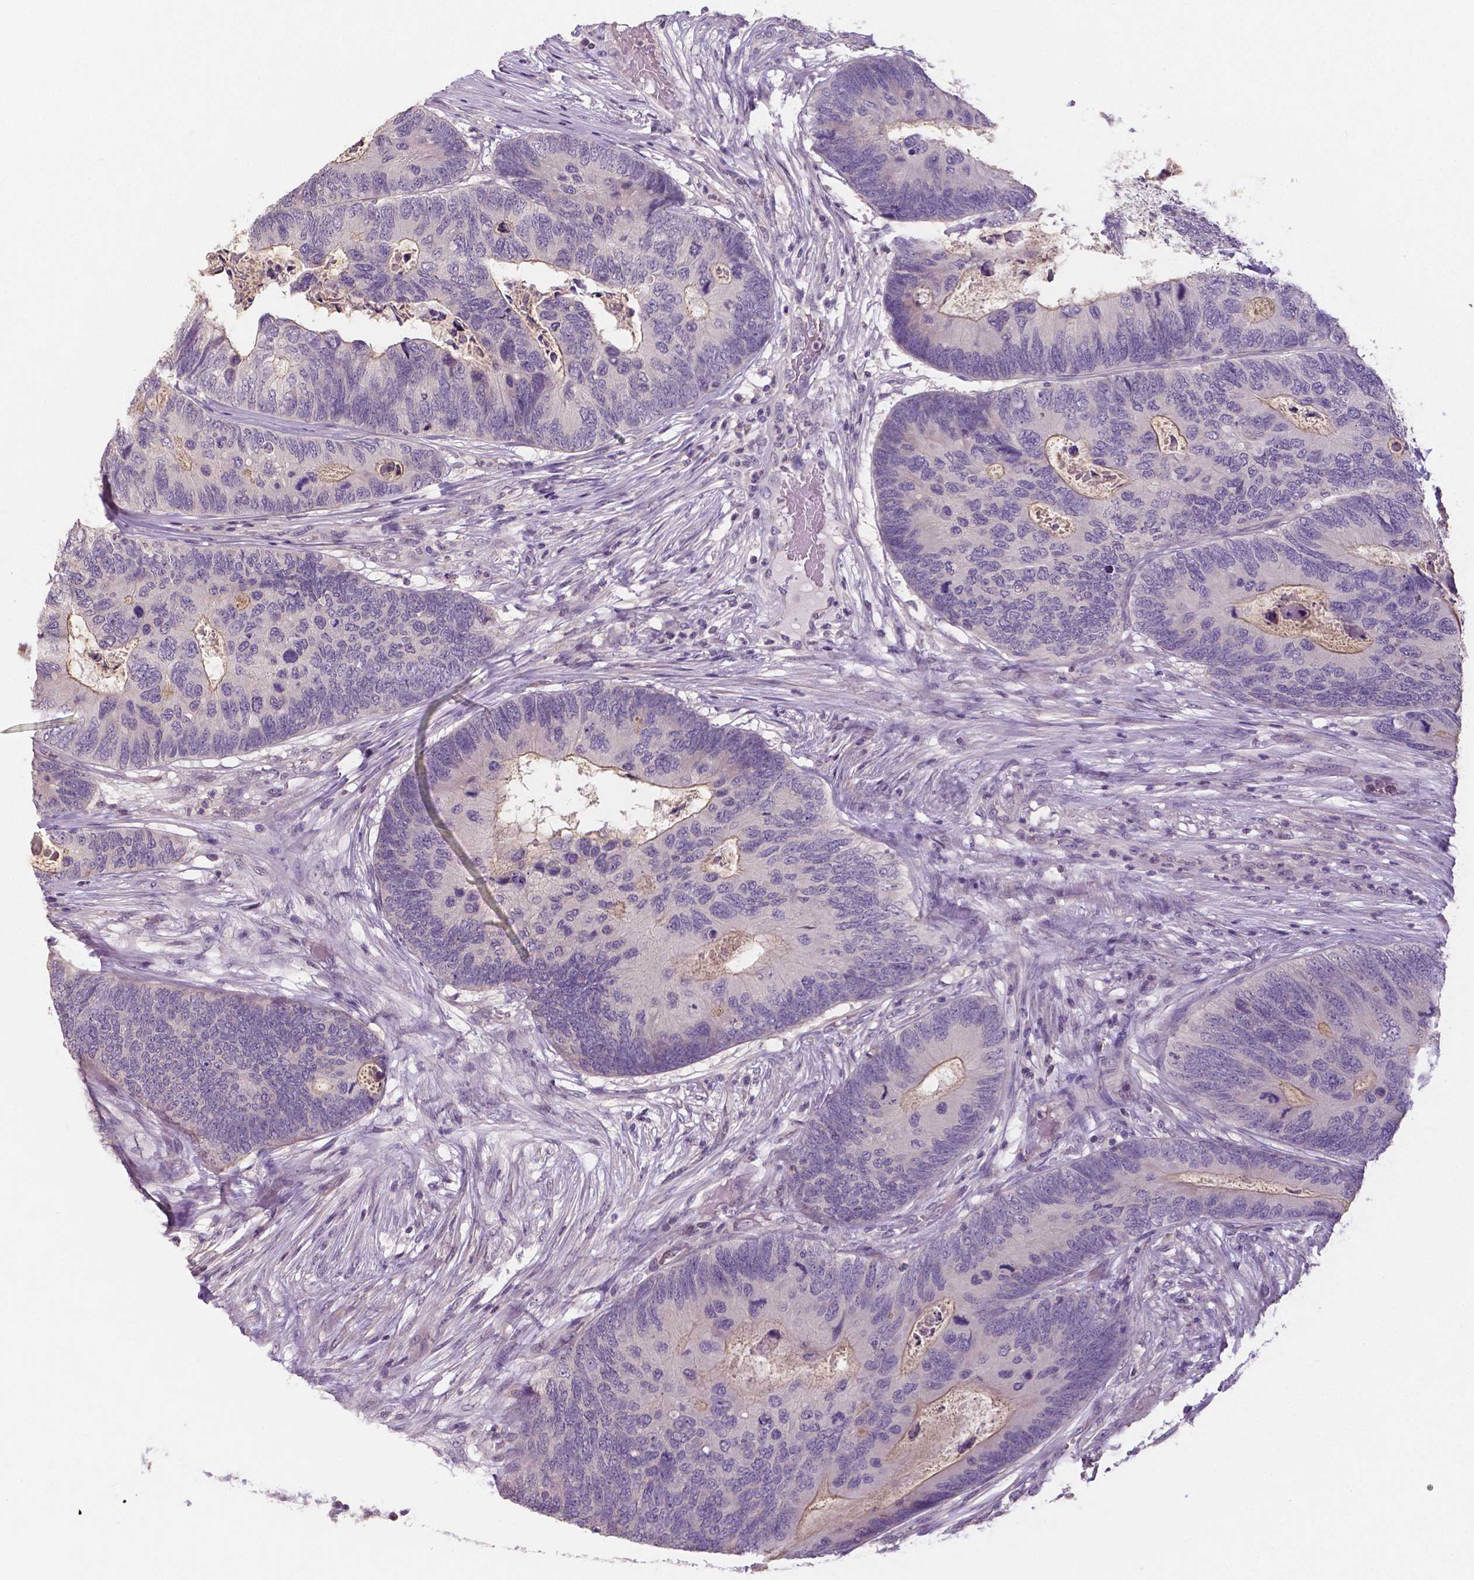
{"staining": {"intensity": "weak", "quantity": "<25%", "location": "cytoplasmic/membranous"}, "tissue": "colorectal cancer", "cell_type": "Tumor cells", "image_type": "cancer", "snomed": [{"axis": "morphology", "description": "Adenocarcinoma, NOS"}, {"axis": "topography", "description": "Colon"}], "caption": "Immunohistochemistry (IHC) histopathology image of human colorectal cancer stained for a protein (brown), which exhibits no staining in tumor cells.", "gene": "CRMP1", "patient": {"sex": "female", "age": 67}}